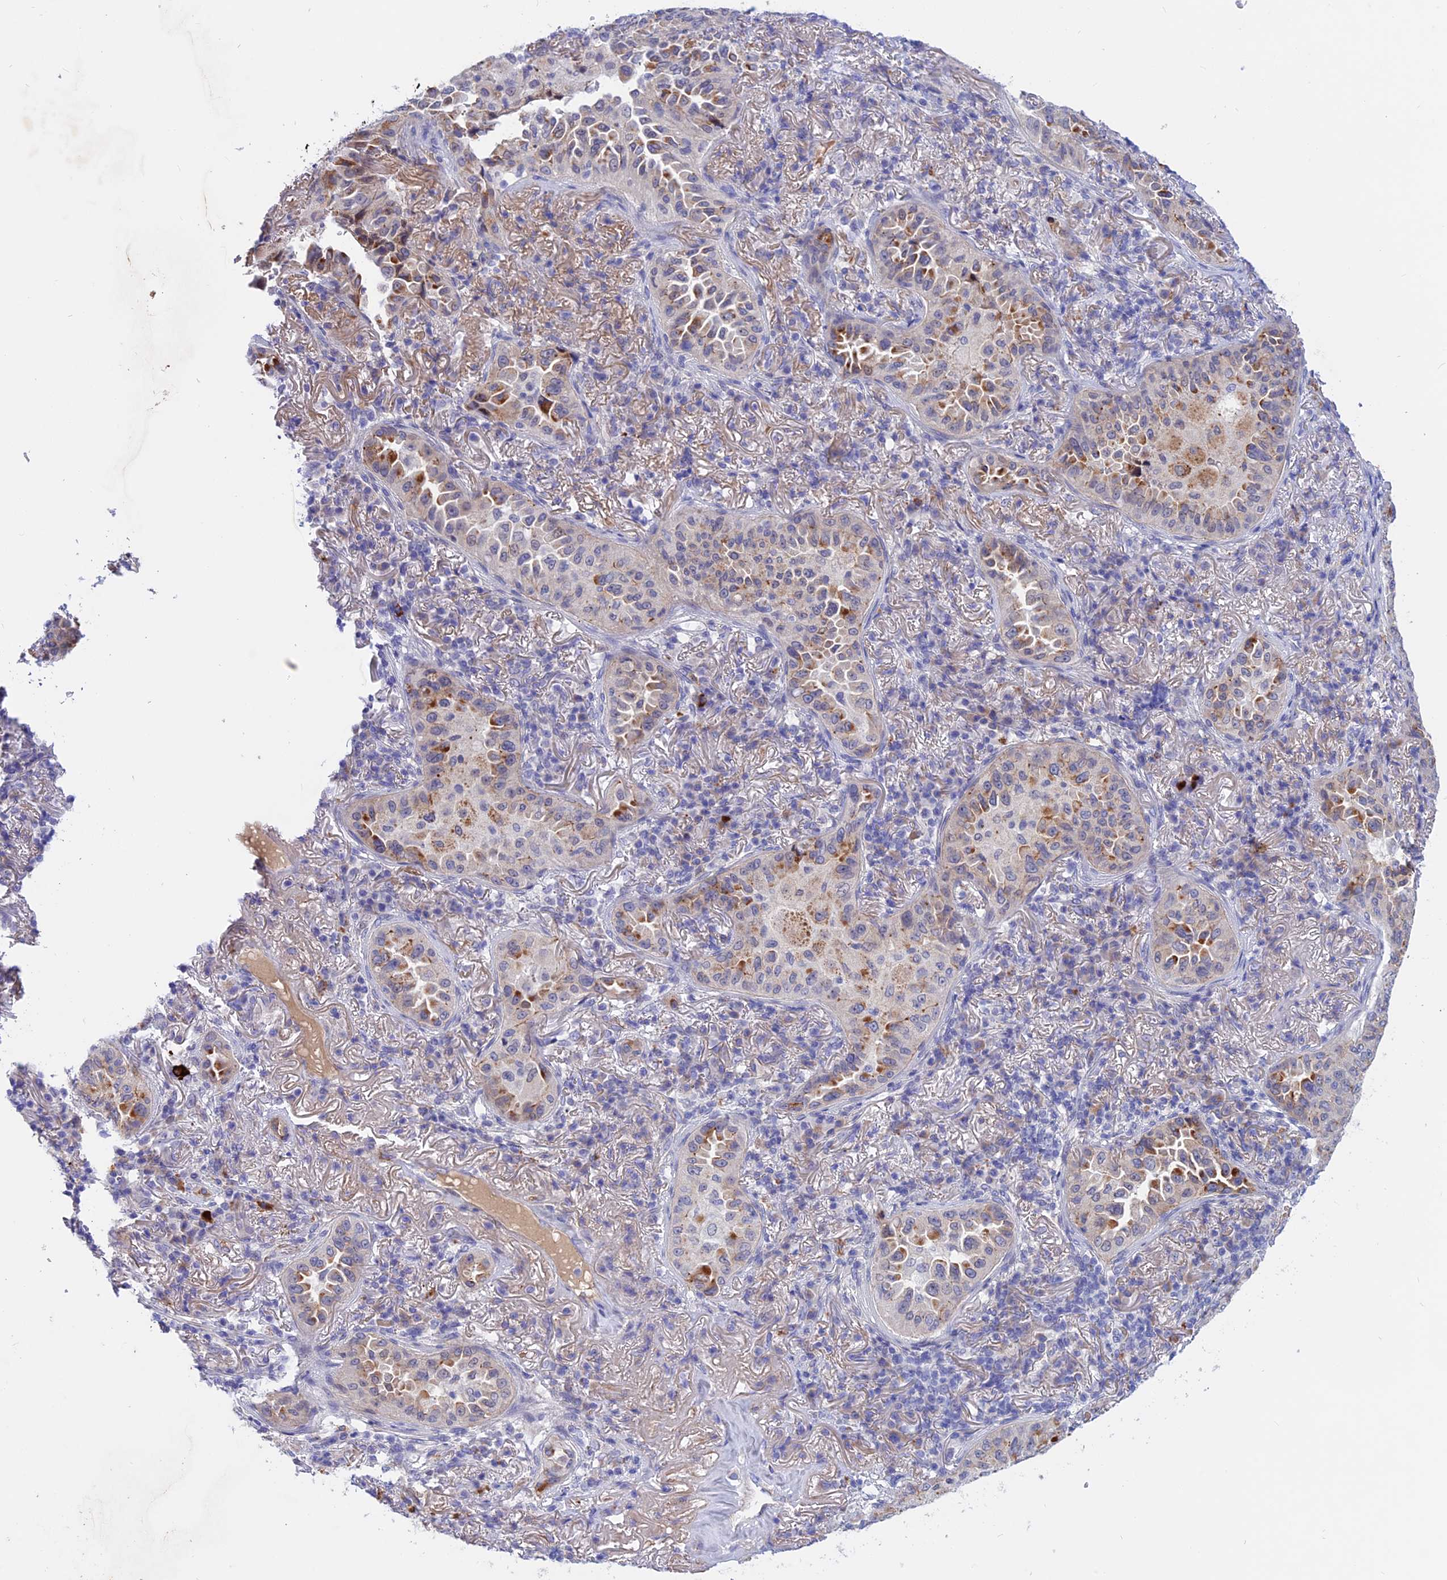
{"staining": {"intensity": "moderate", "quantity": "<25%", "location": "cytoplasmic/membranous"}, "tissue": "lung cancer", "cell_type": "Tumor cells", "image_type": "cancer", "snomed": [{"axis": "morphology", "description": "Adenocarcinoma, NOS"}, {"axis": "topography", "description": "Lung"}], "caption": "Human lung cancer stained with a protein marker shows moderate staining in tumor cells.", "gene": "GK5", "patient": {"sex": "female", "age": 69}}